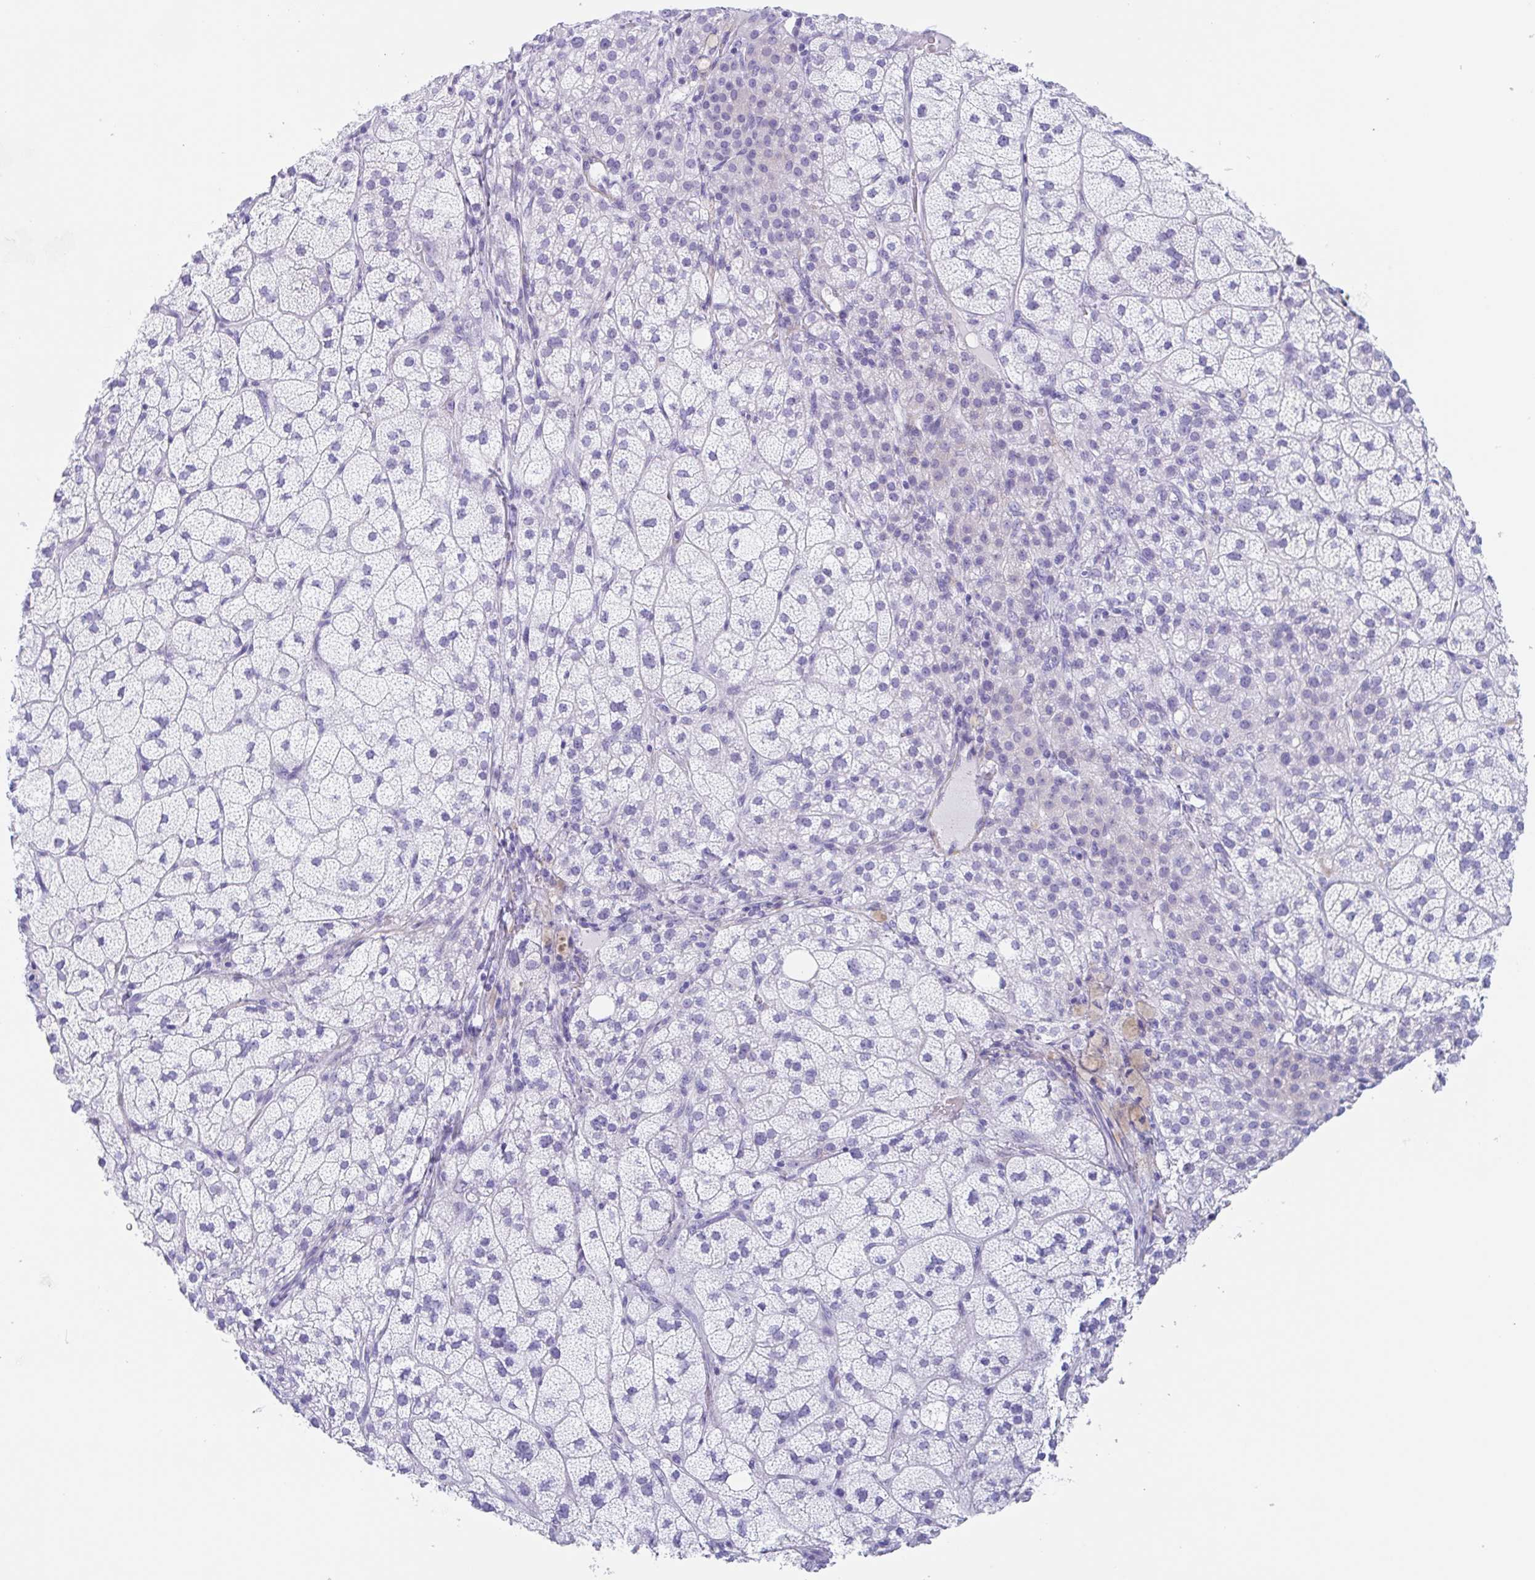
{"staining": {"intensity": "weak", "quantity": "<25%", "location": "cytoplasmic/membranous"}, "tissue": "adrenal gland", "cell_type": "Glandular cells", "image_type": "normal", "snomed": [{"axis": "morphology", "description": "Normal tissue, NOS"}, {"axis": "topography", "description": "Adrenal gland"}], "caption": "Immunohistochemistry micrograph of benign human adrenal gland stained for a protein (brown), which shows no staining in glandular cells. (Stains: DAB IHC with hematoxylin counter stain, Microscopy: brightfield microscopy at high magnification).", "gene": "TAS2R41", "patient": {"sex": "female", "age": 60}}